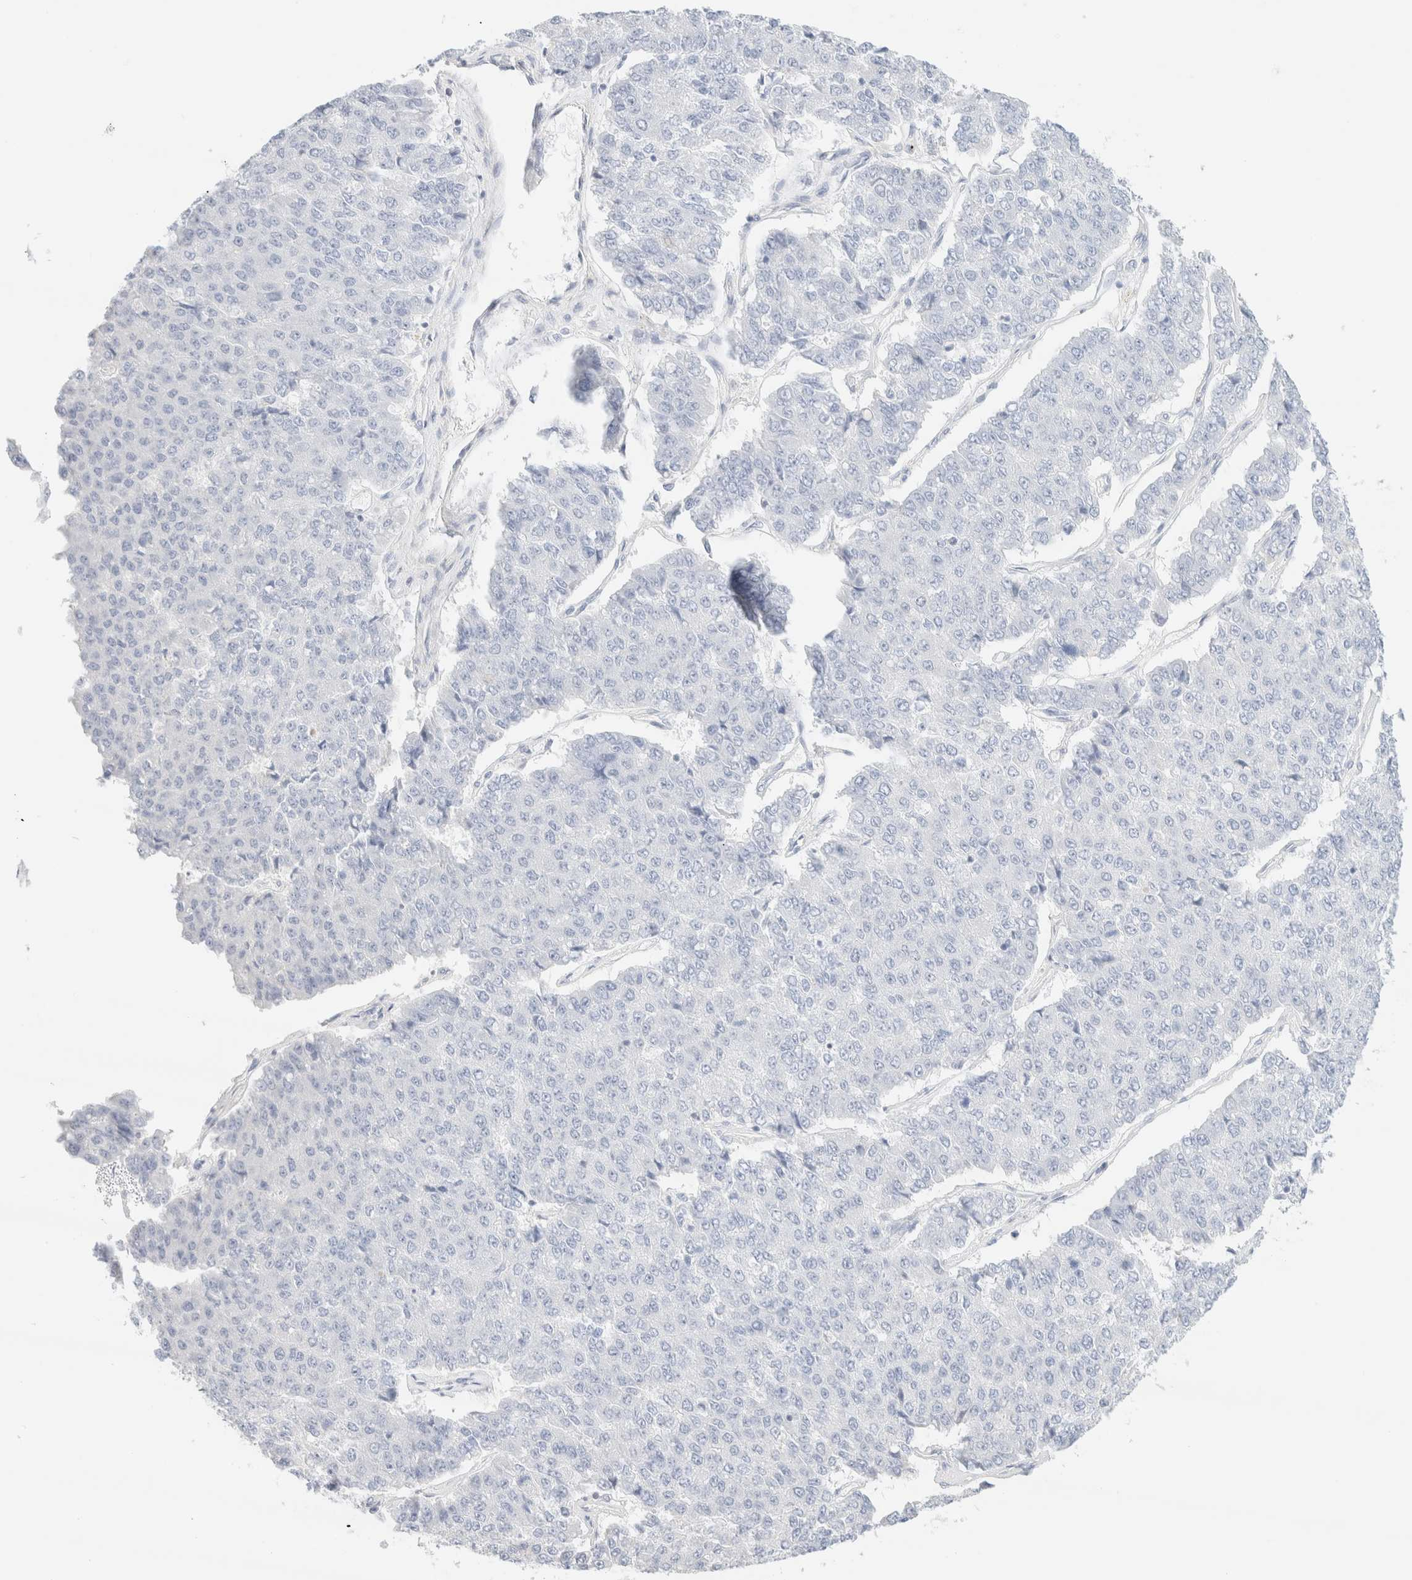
{"staining": {"intensity": "negative", "quantity": "none", "location": "none"}, "tissue": "pancreatic cancer", "cell_type": "Tumor cells", "image_type": "cancer", "snomed": [{"axis": "morphology", "description": "Adenocarcinoma, NOS"}, {"axis": "topography", "description": "Pancreas"}], "caption": "The image reveals no staining of tumor cells in adenocarcinoma (pancreatic). The staining is performed using DAB (3,3'-diaminobenzidine) brown chromogen with nuclei counter-stained in using hematoxylin.", "gene": "IKZF3", "patient": {"sex": "male", "age": 50}}